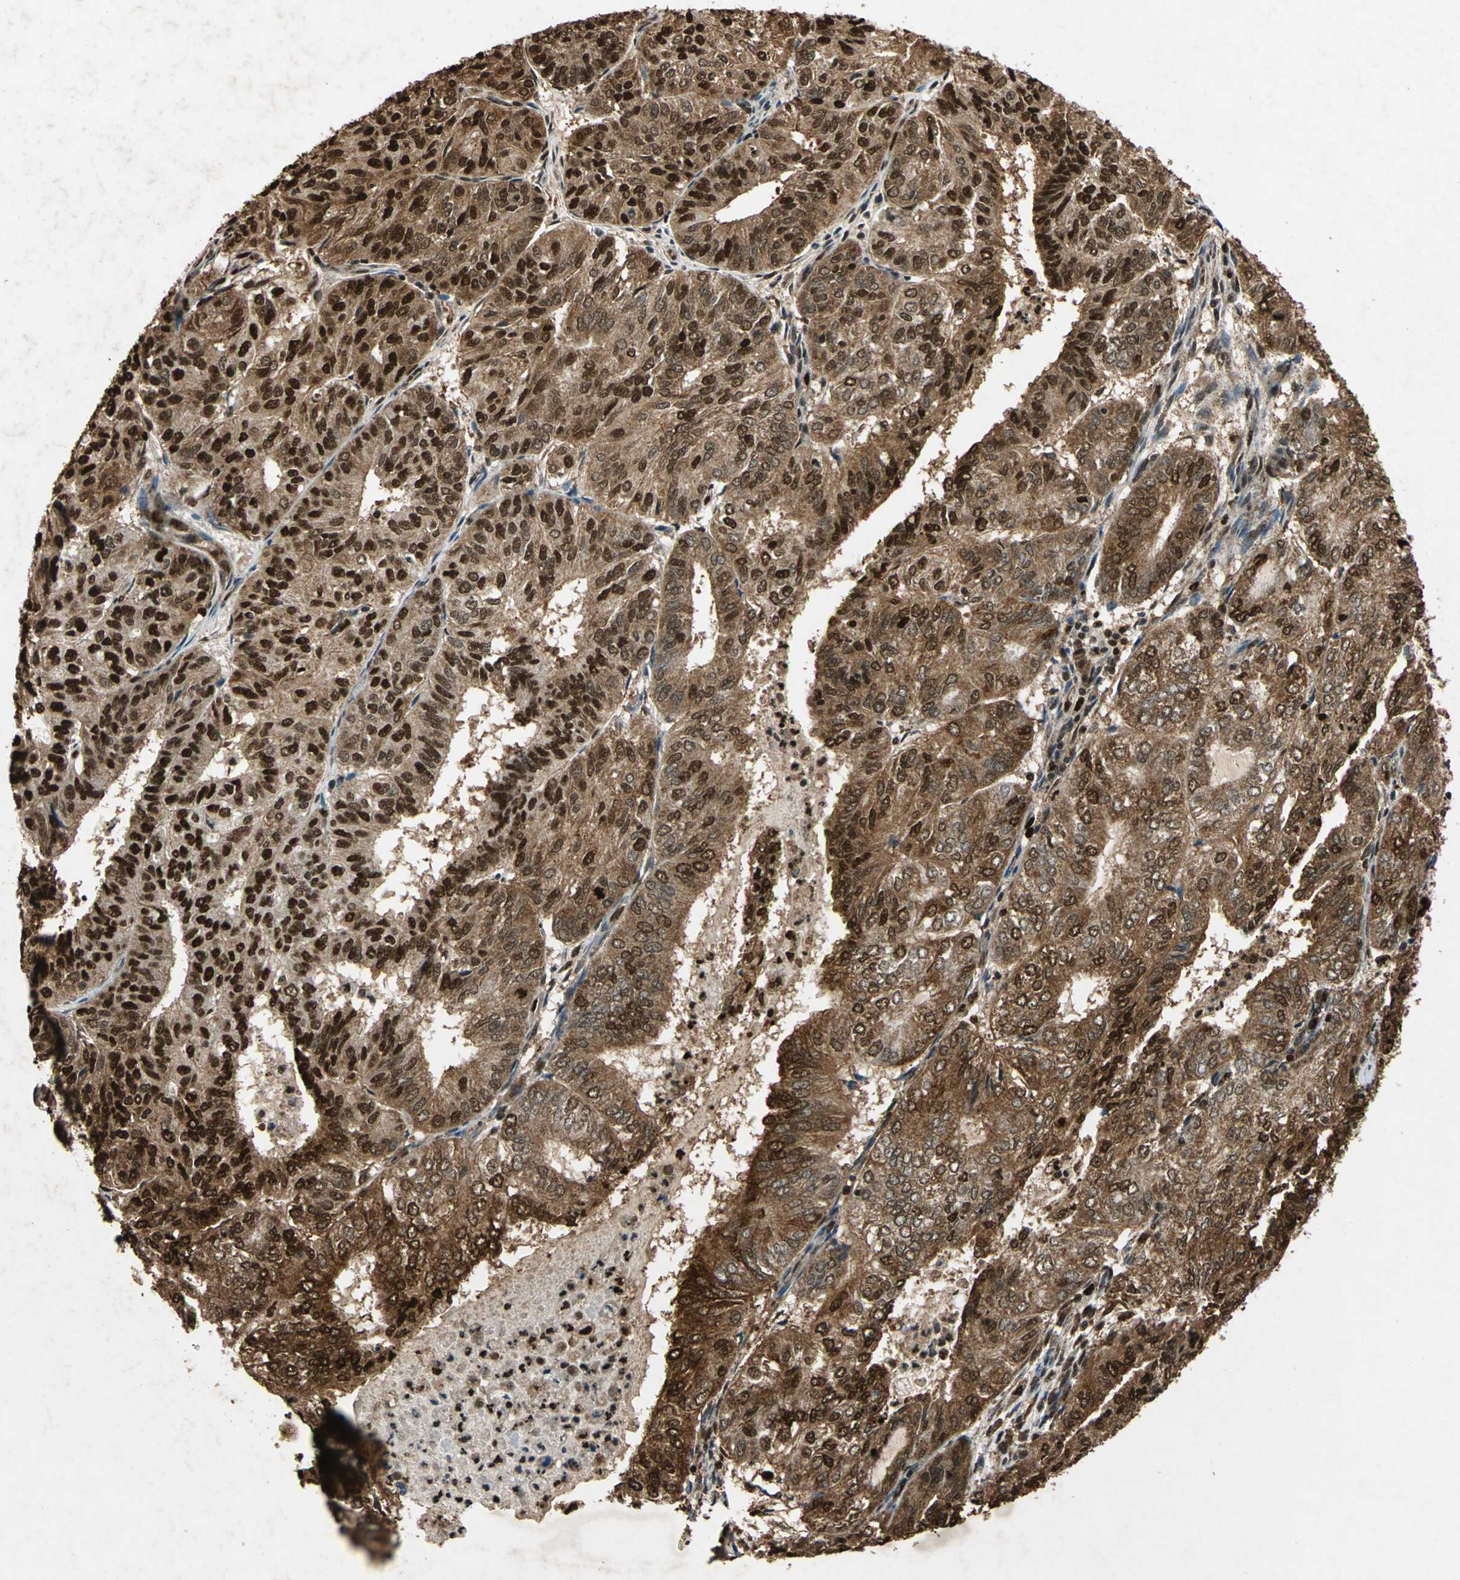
{"staining": {"intensity": "strong", "quantity": ">75%", "location": "cytoplasmic/membranous,nuclear"}, "tissue": "endometrial cancer", "cell_type": "Tumor cells", "image_type": "cancer", "snomed": [{"axis": "morphology", "description": "Adenocarcinoma, NOS"}, {"axis": "topography", "description": "Uterus"}], "caption": "A photomicrograph of human endometrial adenocarcinoma stained for a protein exhibits strong cytoplasmic/membranous and nuclear brown staining in tumor cells.", "gene": "ANP32A", "patient": {"sex": "female", "age": 60}}